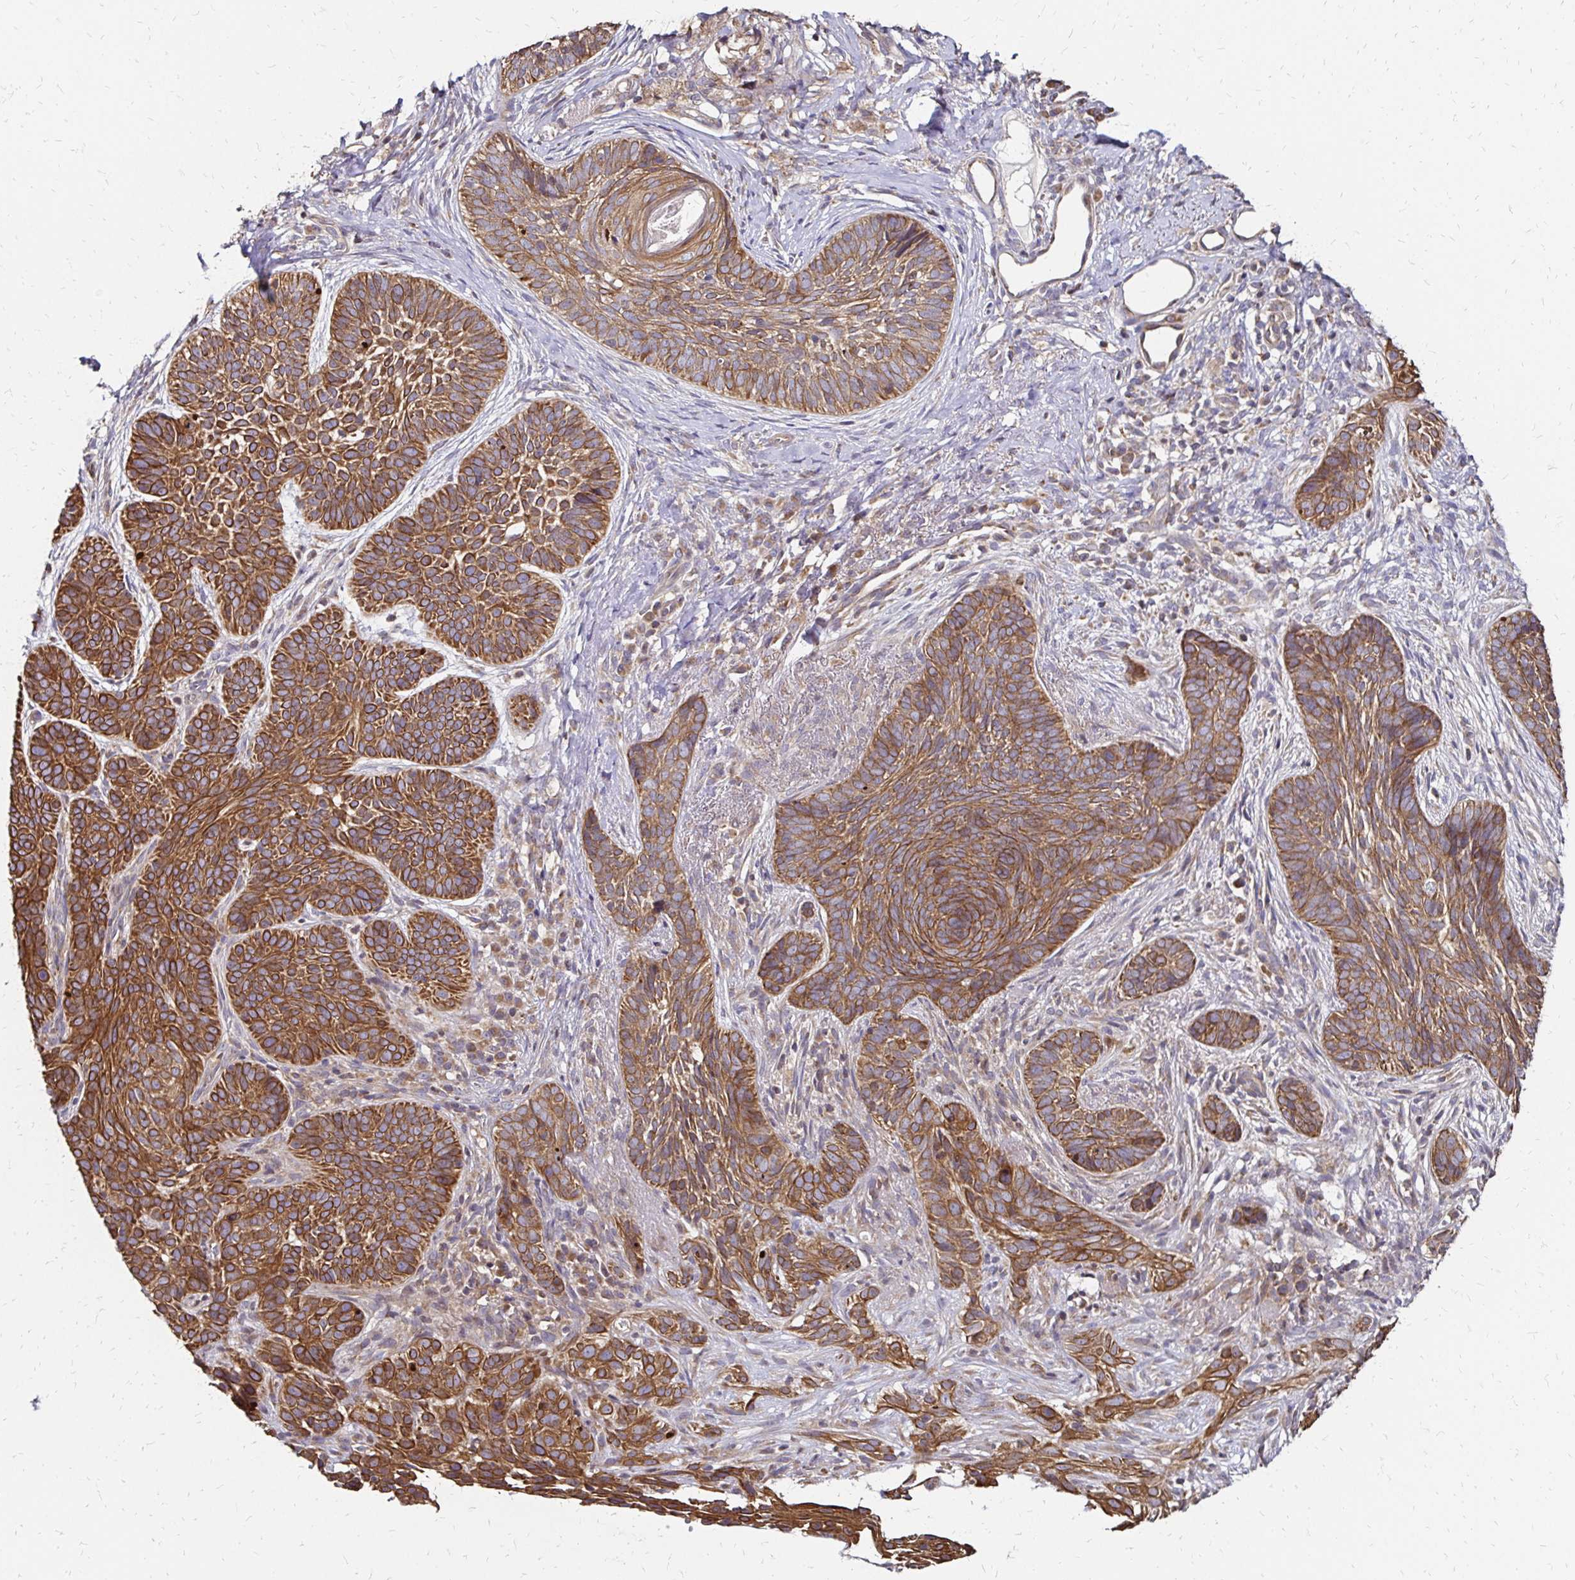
{"staining": {"intensity": "strong", "quantity": ">75%", "location": "cytoplasmic/membranous"}, "tissue": "skin cancer", "cell_type": "Tumor cells", "image_type": "cancer", "snomed": [{"axis": "morphology", "description": "Basal cell carcinoma"}, {"axis": "topography", "description": "Skin"}], "caption": "IHC histopathology image of human skin cancer (basal cell carcinoma) stained for a protein (brown), which demonstrates high levels of strong cytoplasmic/membranous positivity in about >75% of tumor cells.", "gene": "ZW10", "patient": {"sex": "female", "age": 74}}